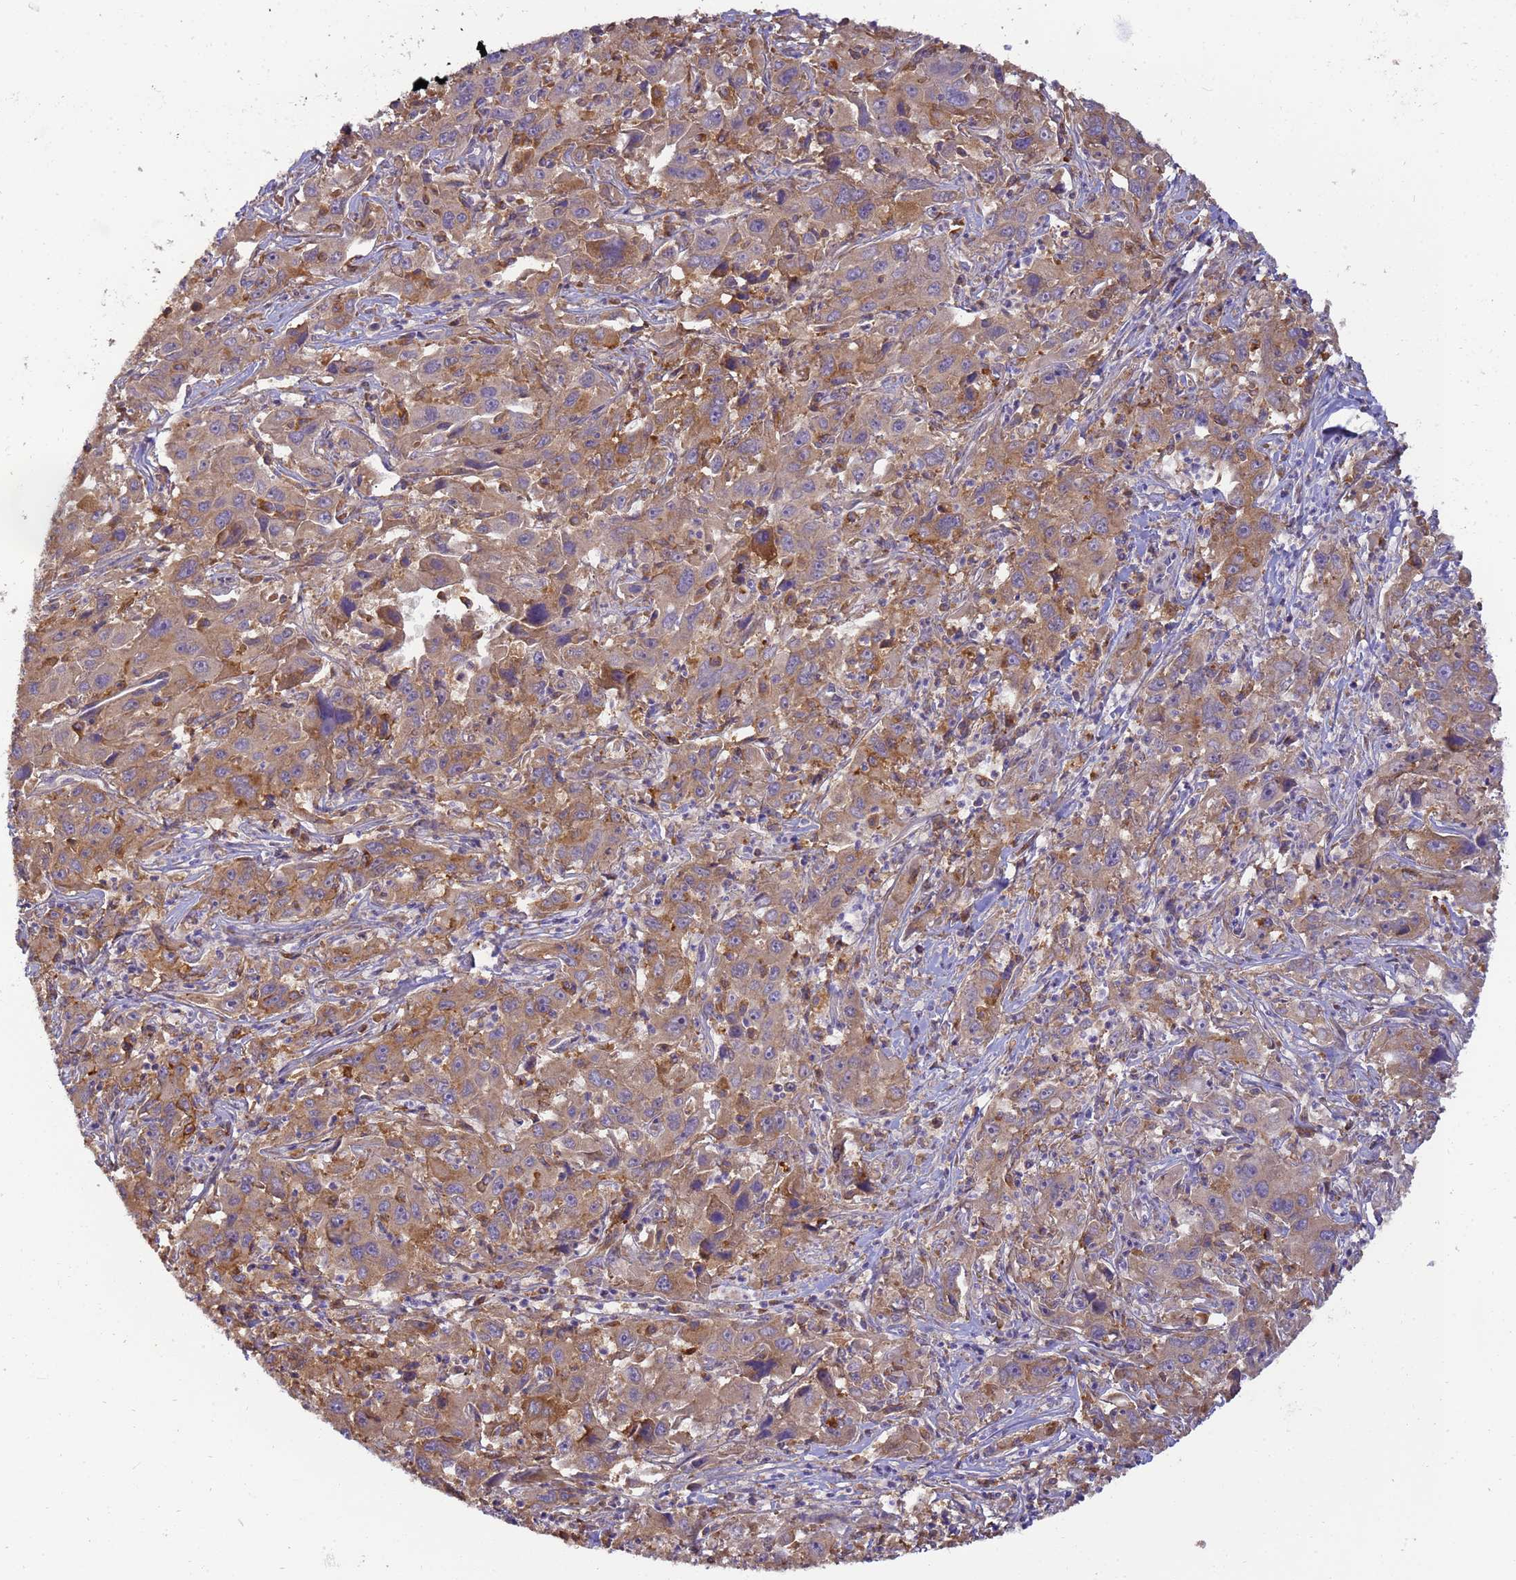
{"staining": {"intensity": "moderate", "quantity": ">75%", "location": "cytoplasmic/membranous"}, "tissue": "liver cancer", "cell_type": "Tumor cells", "image_type": "cancer", "snomed": [{"axis": "morphology", "description": "Carcinoma, Hepatocellular, NOS"}, {"axis": "topography", "description": "Liver"}], "caption": "Liver hepatocellular carcinoma tissue exhibits moderate cytoplasmic/membranous expression in about >75% of tumor cells", "gene": "M6PR", "patient": {"sex": "male", "age": 63}}